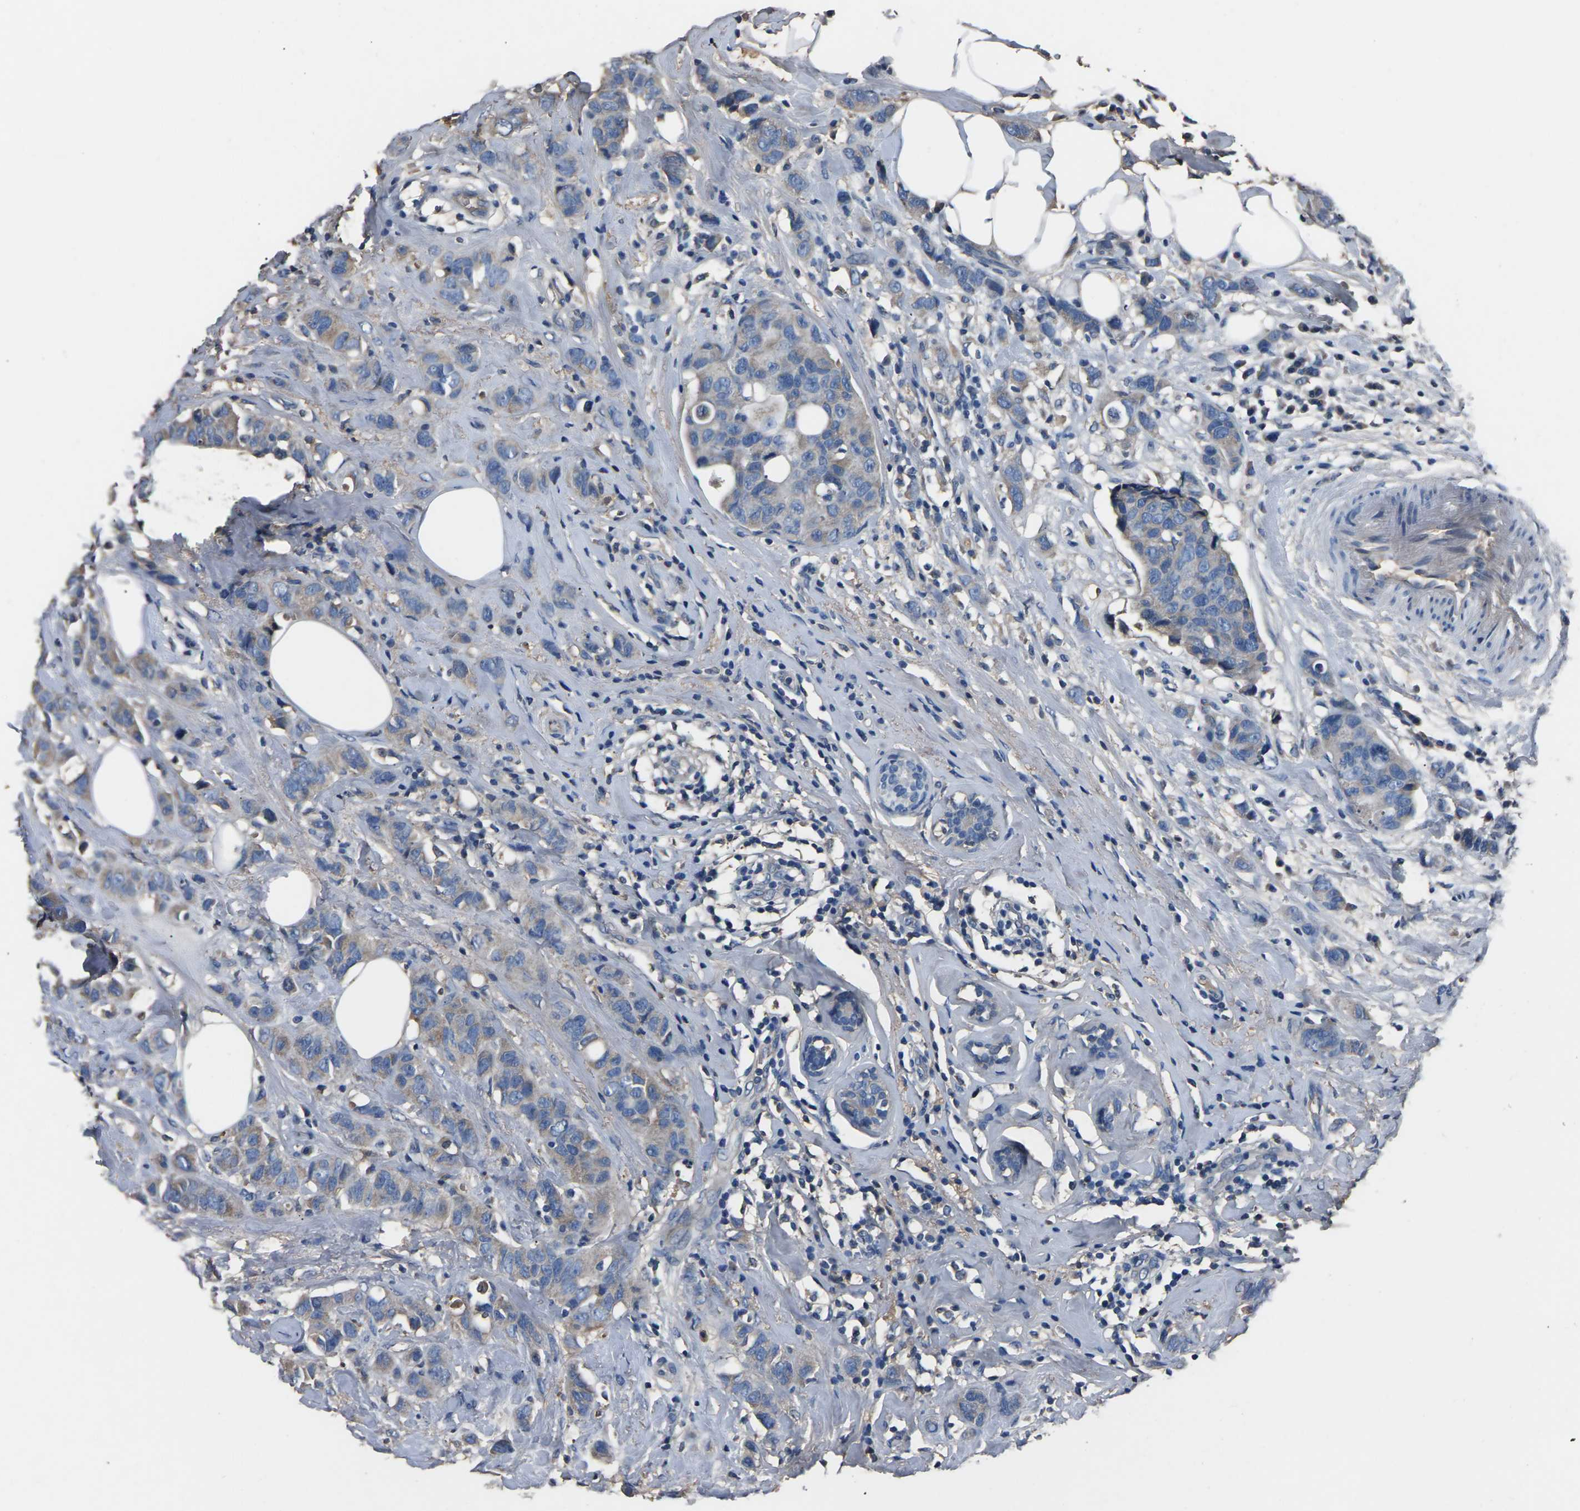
{"staining": {"intensity": "weak", "quantity": ">75%", "location": "cytoplasmic/membranous"}, "tissue": "breast cancer", "cell_type": "Tumor cells", "image_type": "cancer", "snomed": [{"axis": "morphology", "description": "Normal tissue, NOS"}, {"axis": "morphology", "description": "Duct carcinoma"}, {"axis": "topography", "description": "Breast"}], "caption": "About >75% of tumor cells in human breast cancer demonstrate weak cytoplasmic/membranous protein expression as visualized by brown immunohistochemical staining.", "gene": "LEP", "patient": {"sex": "female", "age": 50}}